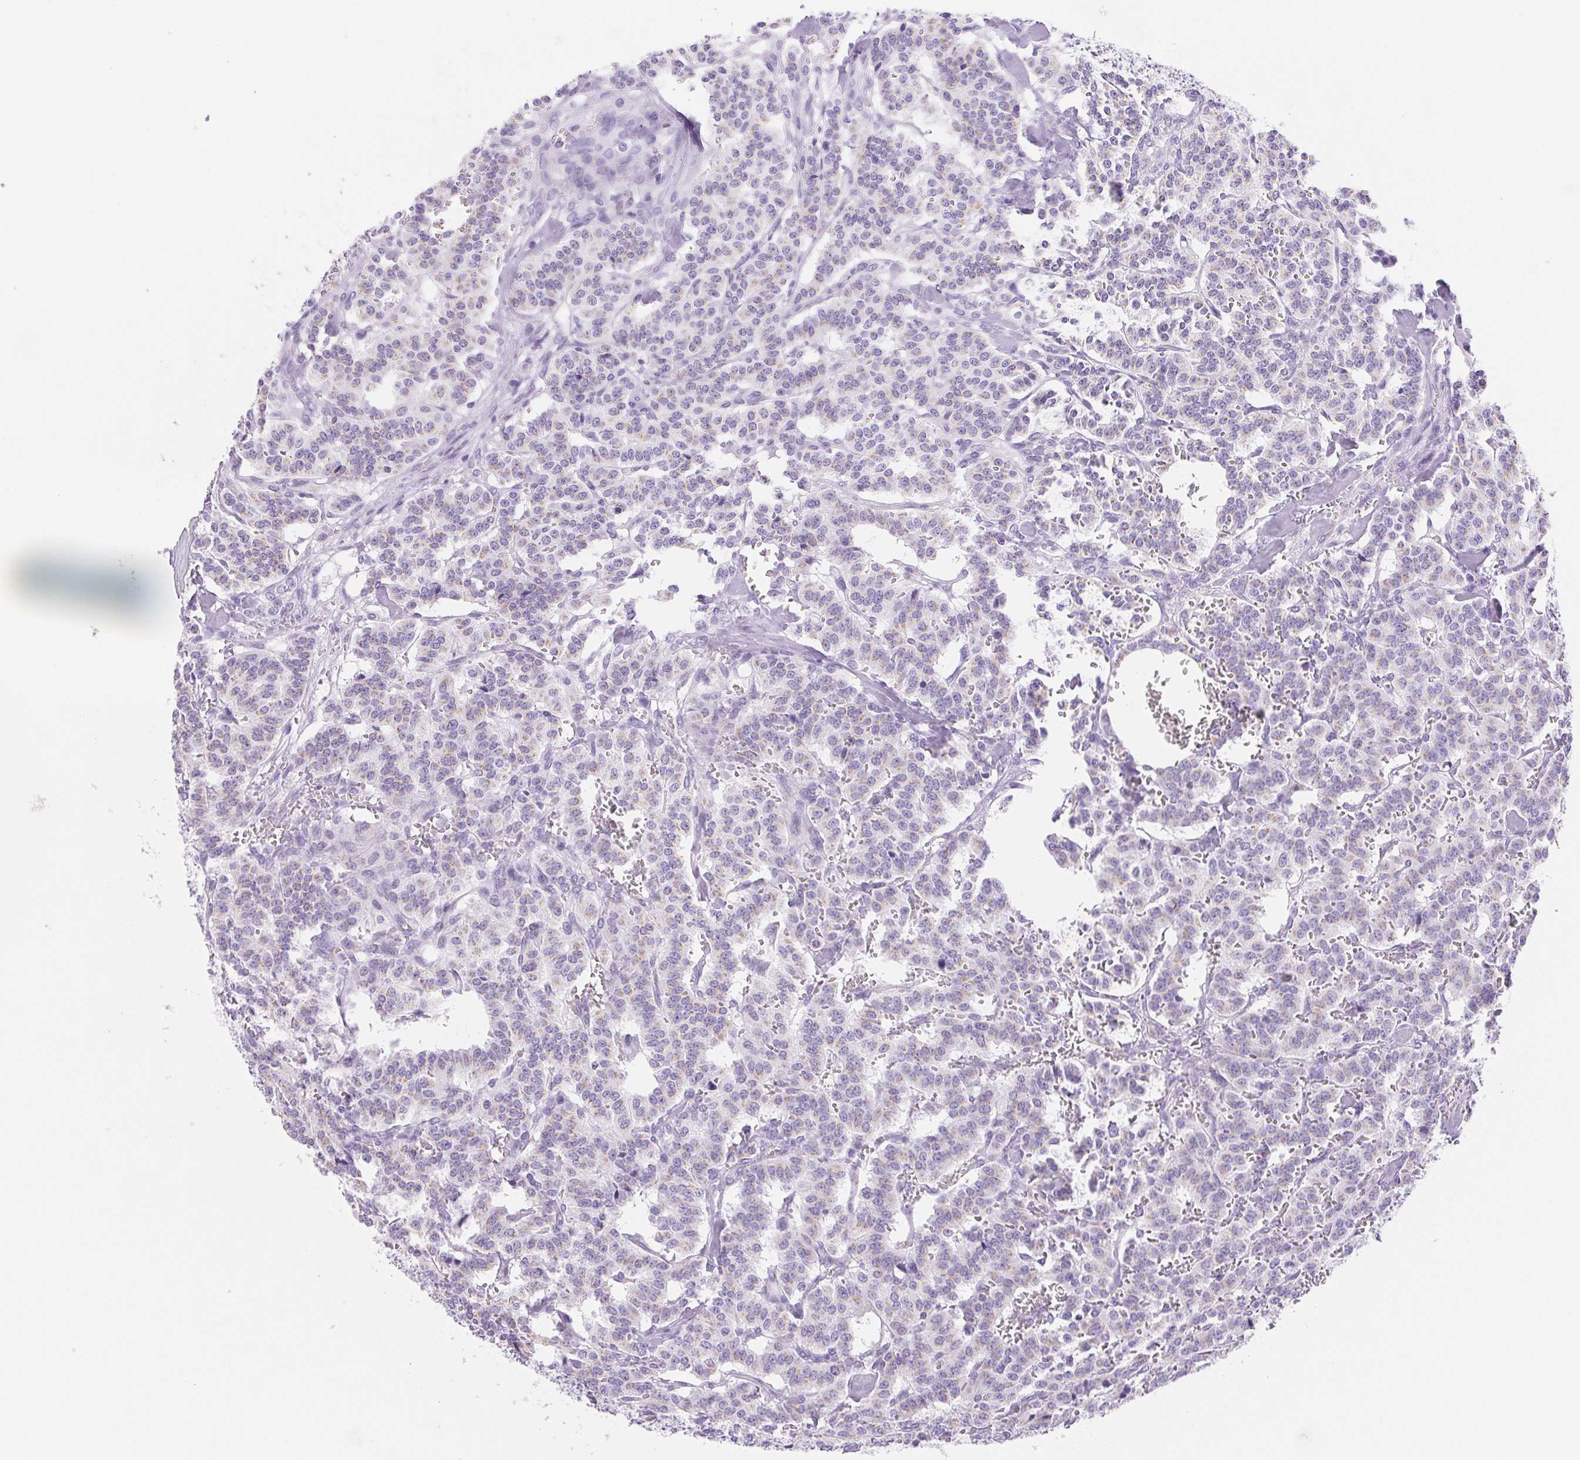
{"staining": {"intensity": "weak", "quantity": "<25%", "location": "cytoplasmic/membranous"}, "tissue": "carcinoid", "cell_type": "Tumor cells", "image_type": "cancer", "snomed": [{"axis": "morphology", "description": "Normal tissue, NOS"}, {"axis": "morphology", "description": "Carcinoid, malignant, NOS"}, {"axis": "topography", "description": "Lung"}], "caption": "The image exhibits no staining of tumor cells in malignant carcinoid.", "gene": "SERPINB3", "patient": {"sex": "female", "age": 46}}